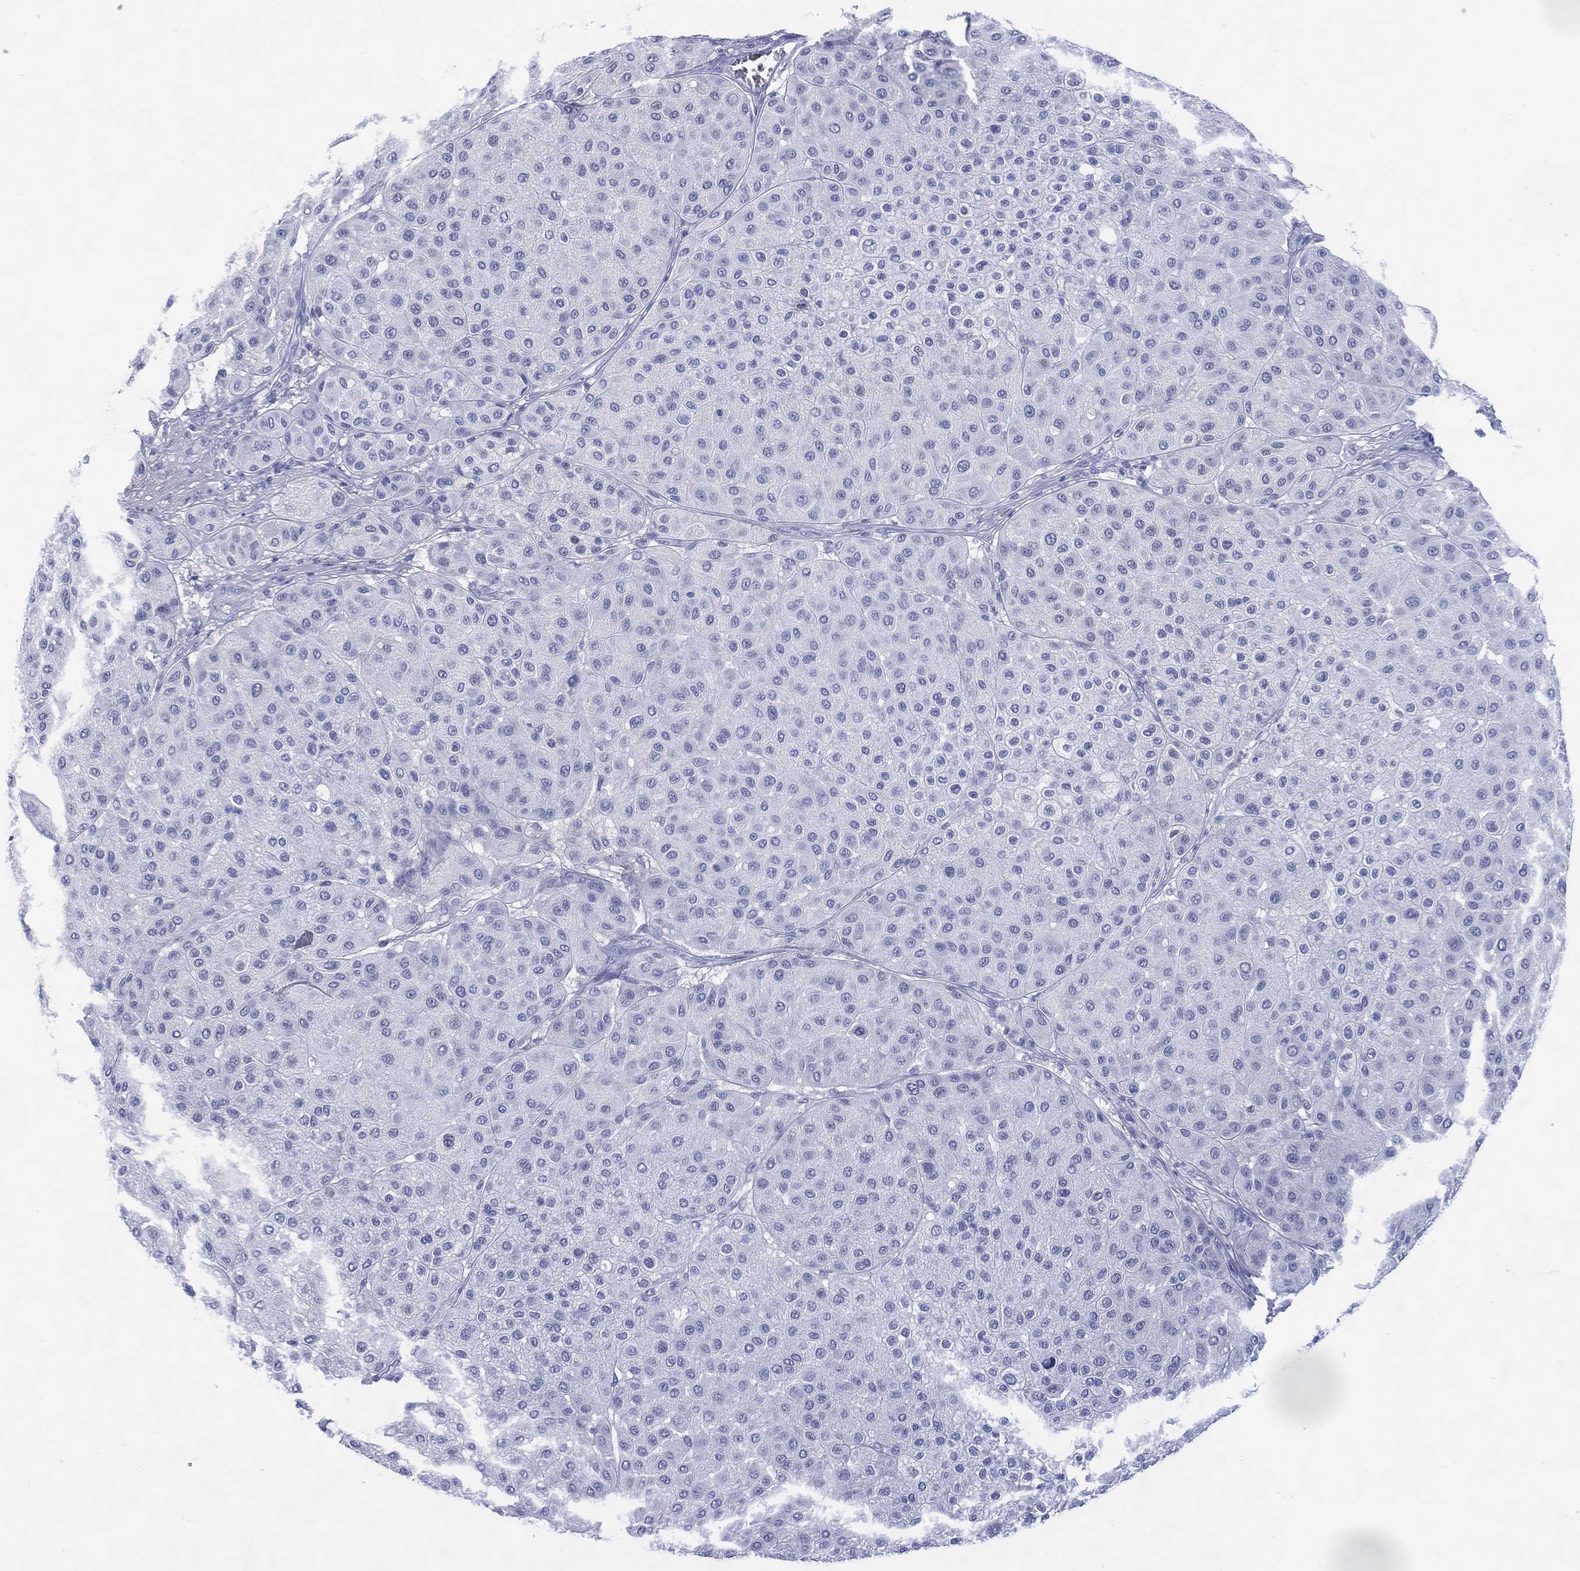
{"staining": {"intensity": "negative", "quantity": "none", "location": "none"}, "tissue": "melanoma", "cell_type": "Tumor cells", "image_type": "cancer", "snomed": [{"axis": "morphology", "description": "Malignant melanoma, Metastatic site"}, {"axis": "topography", "description": "Smooth muscle"}], "caption": "Malignant melanoma (metastatic site) was stained to show a protein in brown. There is no significant expression in tumor cells.", "gene": "LRRD1", "patient": {"sex": "male", "age": 41}}